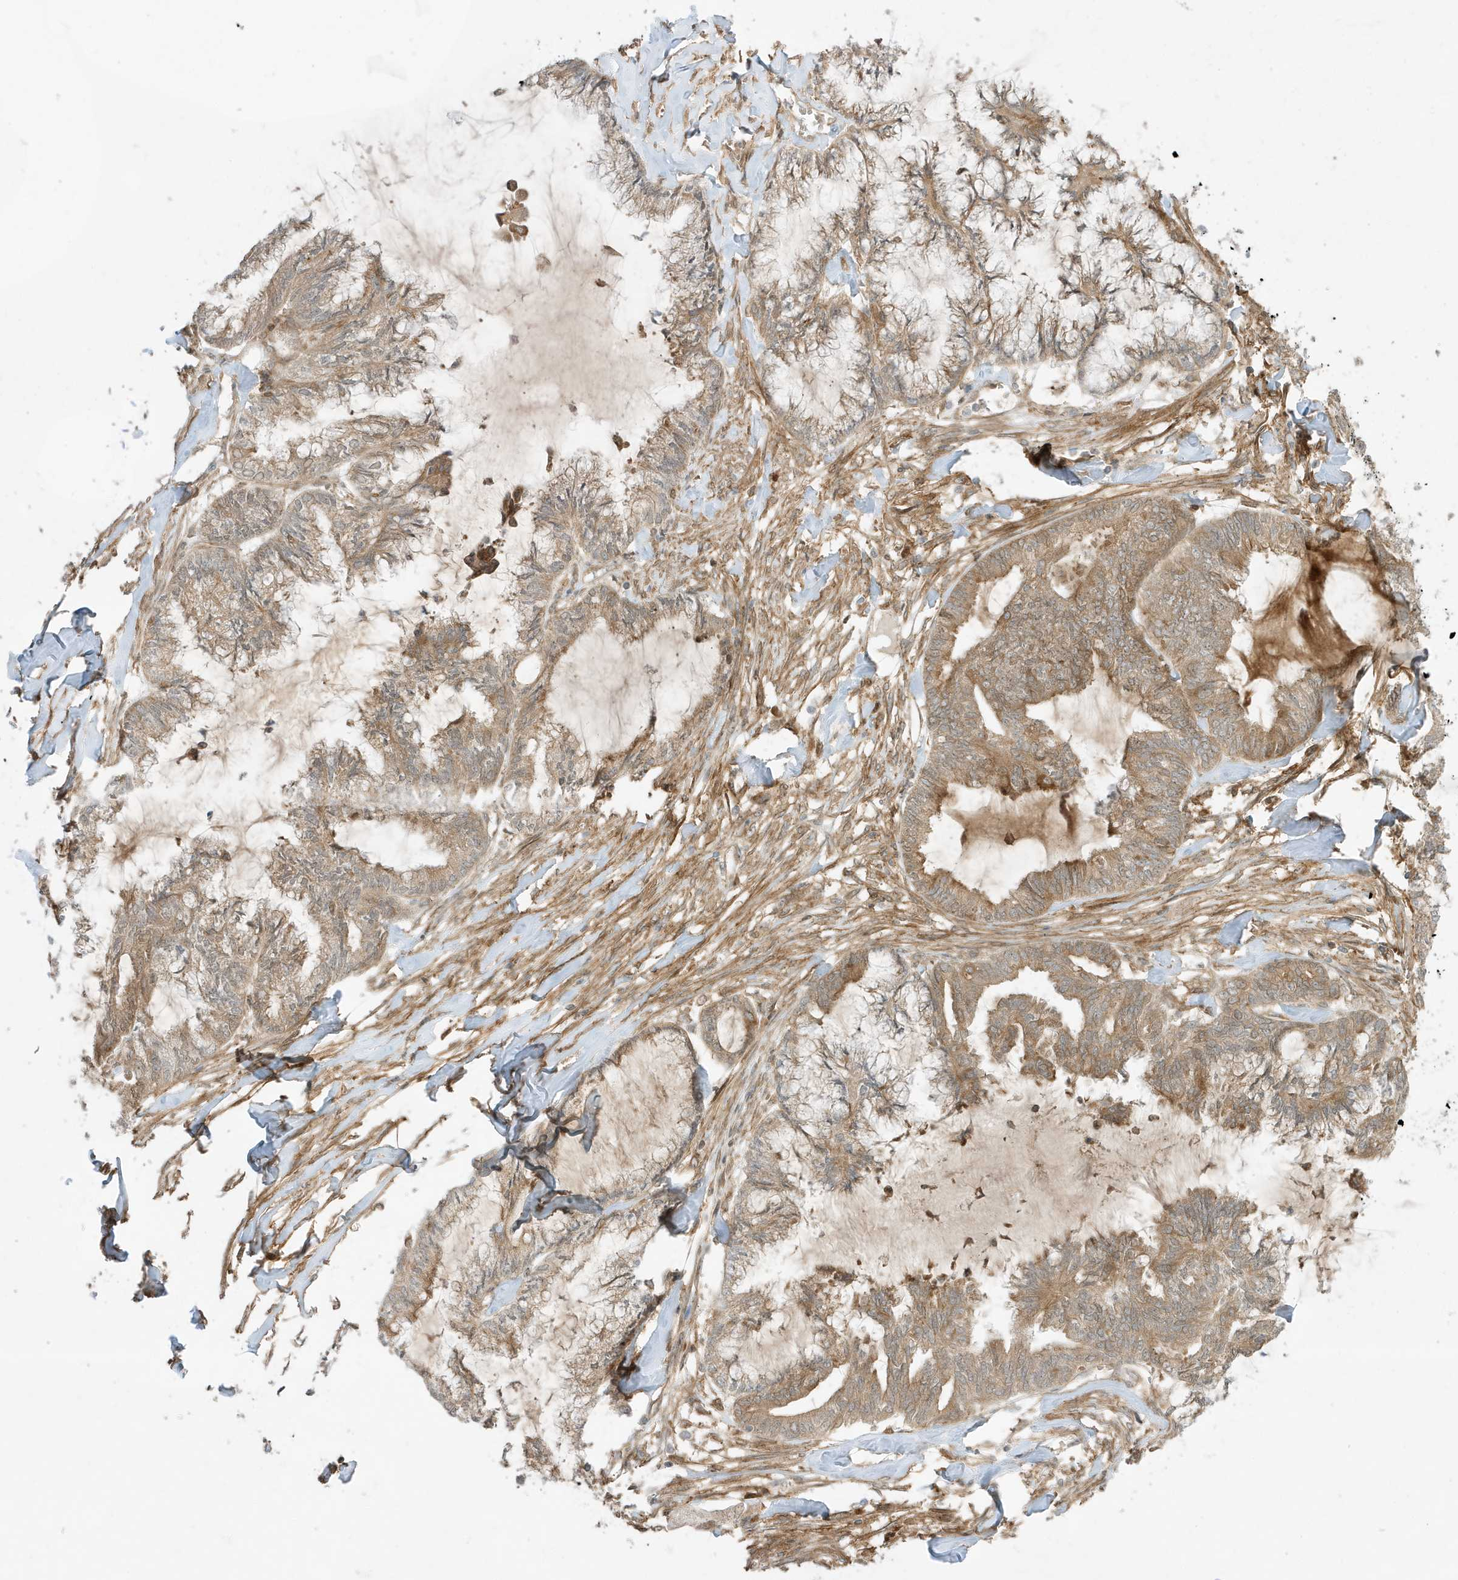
{"staining": {"intensity": "moderate", "quantity": ">75%", "location": "cytoplasmic/membranous"}, "tissue": "endometrial cancer", "cell_type": "Tumor cells", "image_type": "cancer", "snomed": [{"axis": "morphology", "description": "Adenocarcinoma, NOS"}, {"axis": "topography", "description": "Endometrium"}], "caption": "Brown immunohistochemical staining in adenocarcinoma (endometrial) shows moderate cytoplasmic/membranous staining in about >75% of tumor cells.", "gene": "SCARF2", "patient": {"sex": "female", "age": 86}}